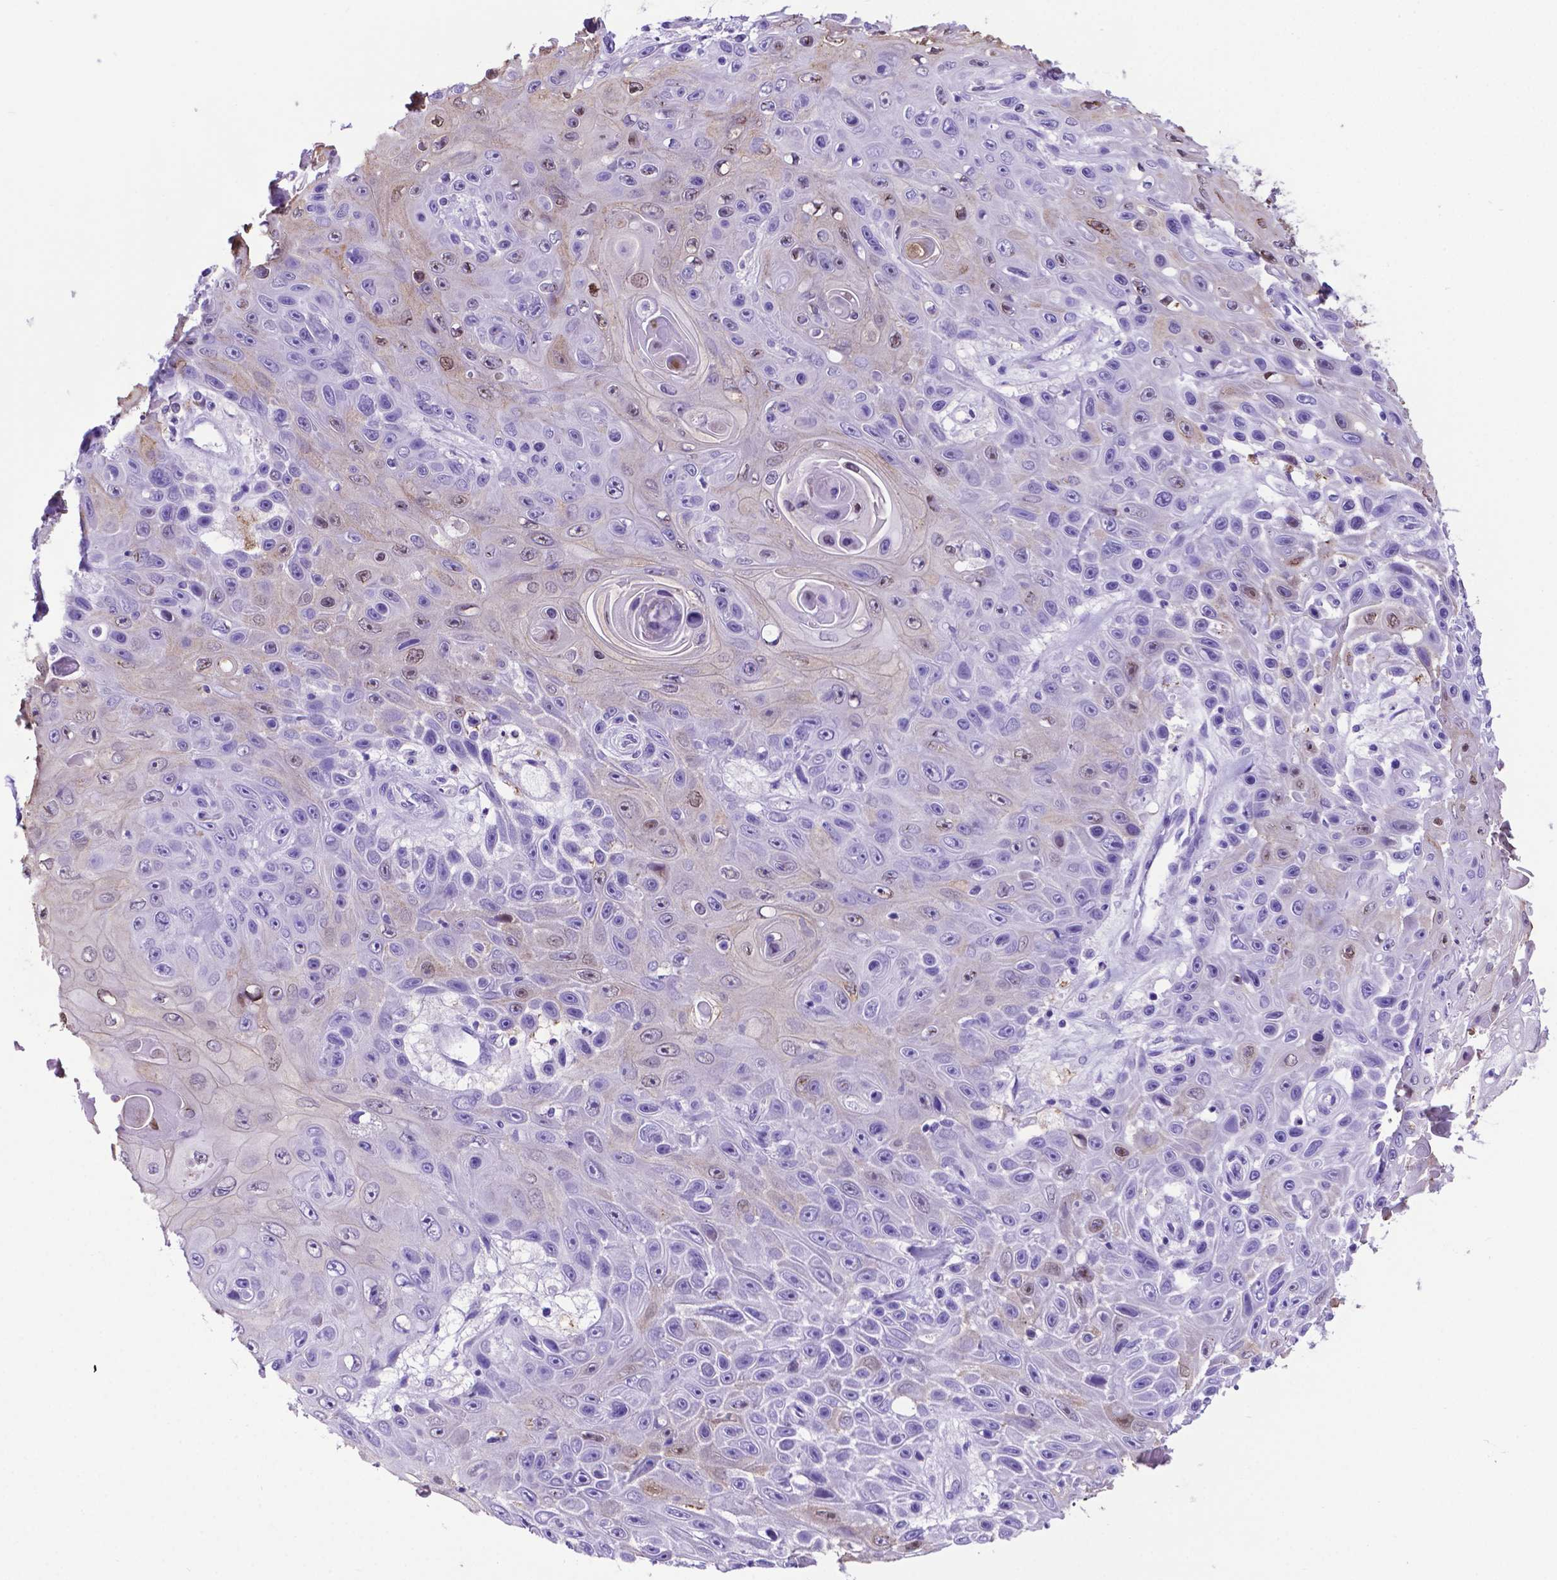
{"staining": {"intensity": "moderate", "quantity": "<25%", "location": "nuclear"}, "tissue": "skin cancer", "cell_type": "Tumor cells", "image_type": "cancer", "snomed": [{"axis": "morphology", "description": "Squamous cell carcinoma, NOS"}, {"axis": "topography", "description": "Skin"}], "caption": "Skin cancer (squamous cell carcinoma) stained with a protein marker displays moderate staining in tumor cells.", "gene": "LZTR1", "patient": {"sex": "male", "age": 82}}